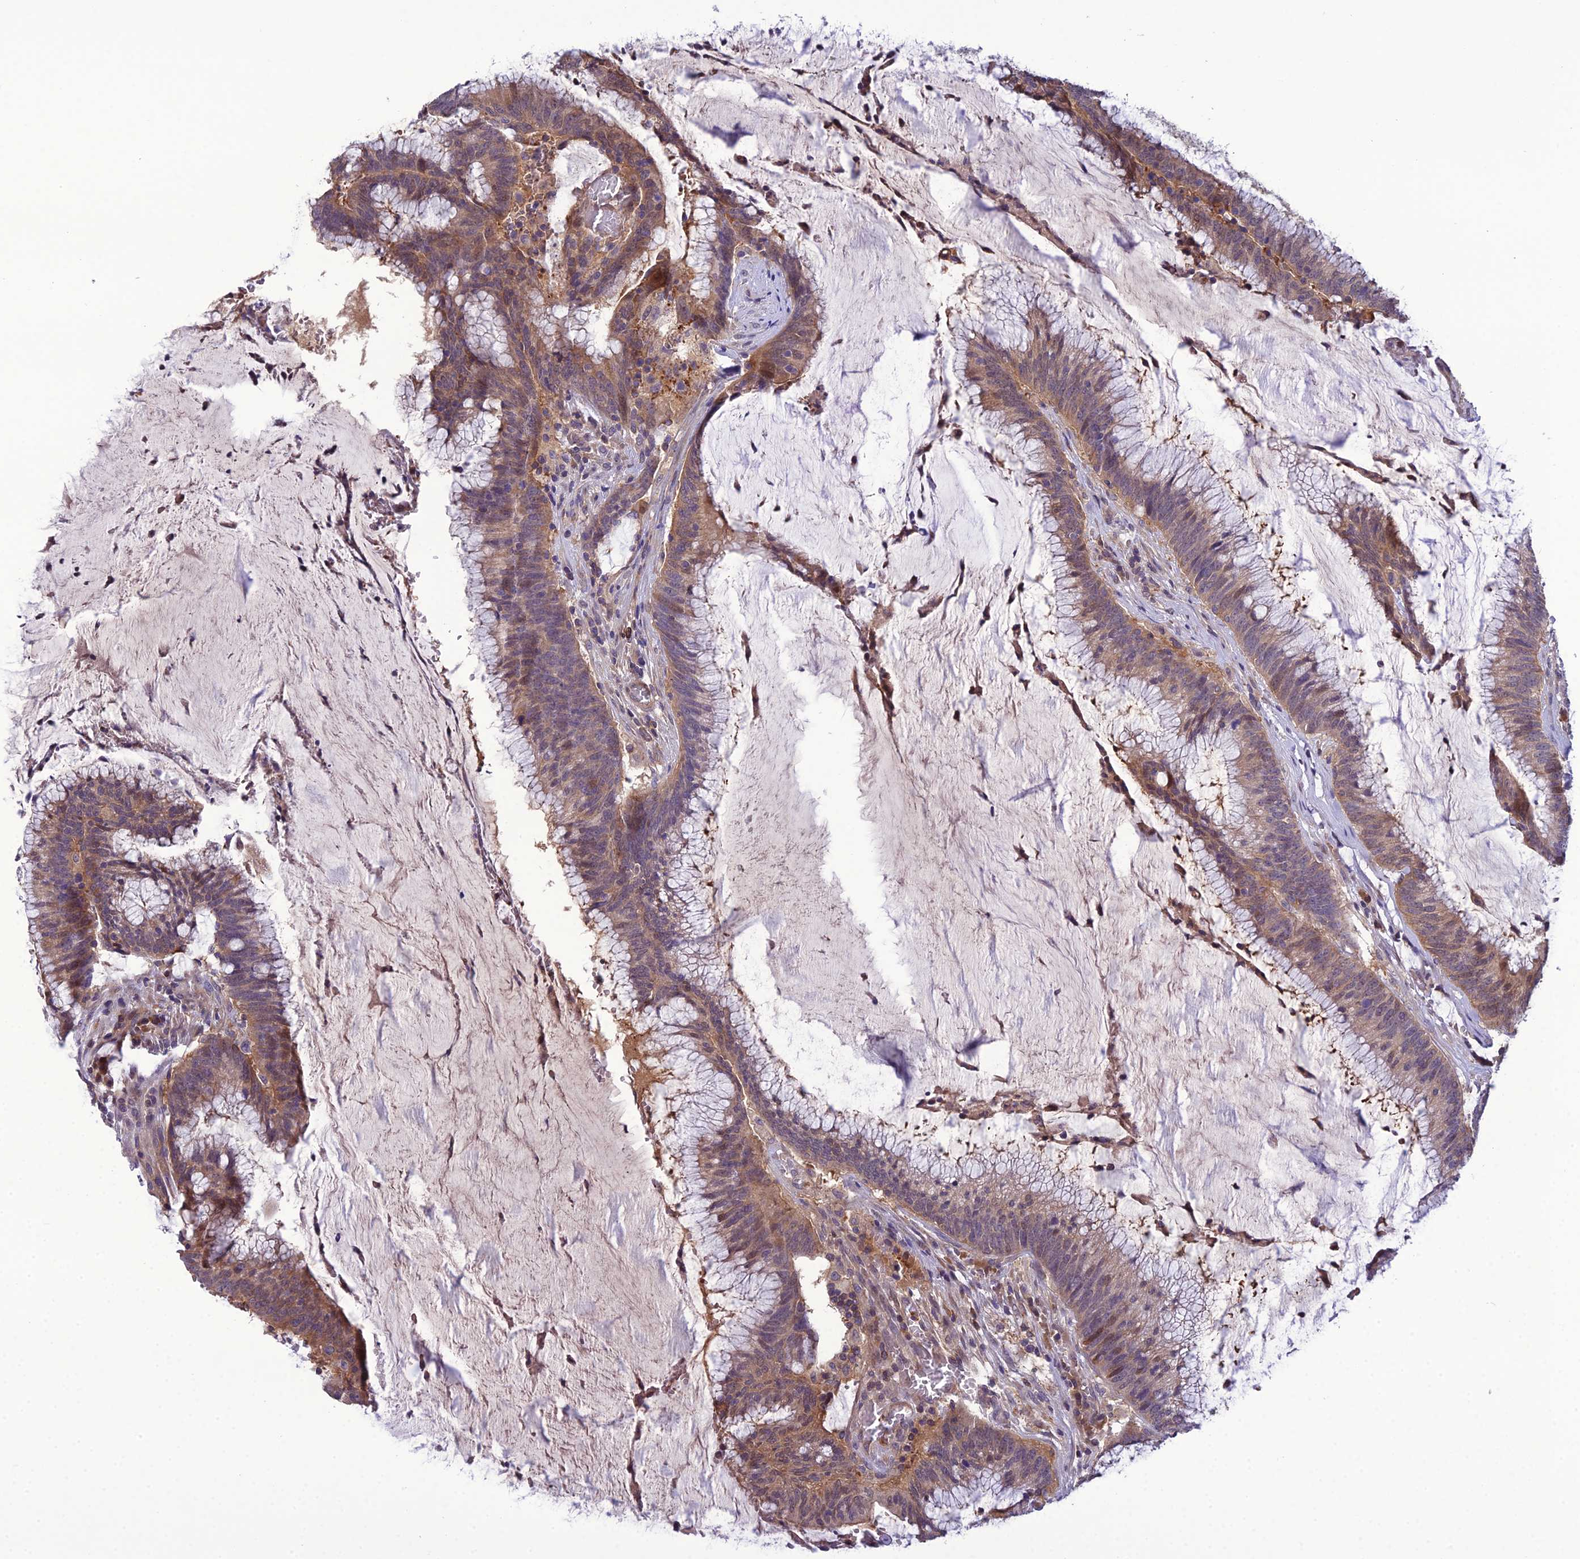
{"staining": {"intensity": "weak", "quantity": "25%-75%", "location": "cytoplasmic/membranous,nuclear"}, "tissue": "colorectal cancer", "cell_type": "Tumor cells", "image_type": "cancer", "snomed": [{"axis": "morphology", "description": "Adenocarcinoma, NOS"}, {"axis": "topography", "description": "Rectum"}], "caption": "Immunohistochemistry staining of colorectal cancer (adenocarcinoma), which demonstrates low levels of weak cytoplasmic/membranous and nuclear staining in approximately 25%-75% of tumor cells indicating weak cytoplasmic/membranous and nuclear protein staining. The staining was performed using DAB (3,3'-diaminobenzidine) (brown) for protein detection and nuclei were counterstained in hematoxylin (blue).", "gene": "GDF6", "patient": {"sex": "female", "age": 77}}